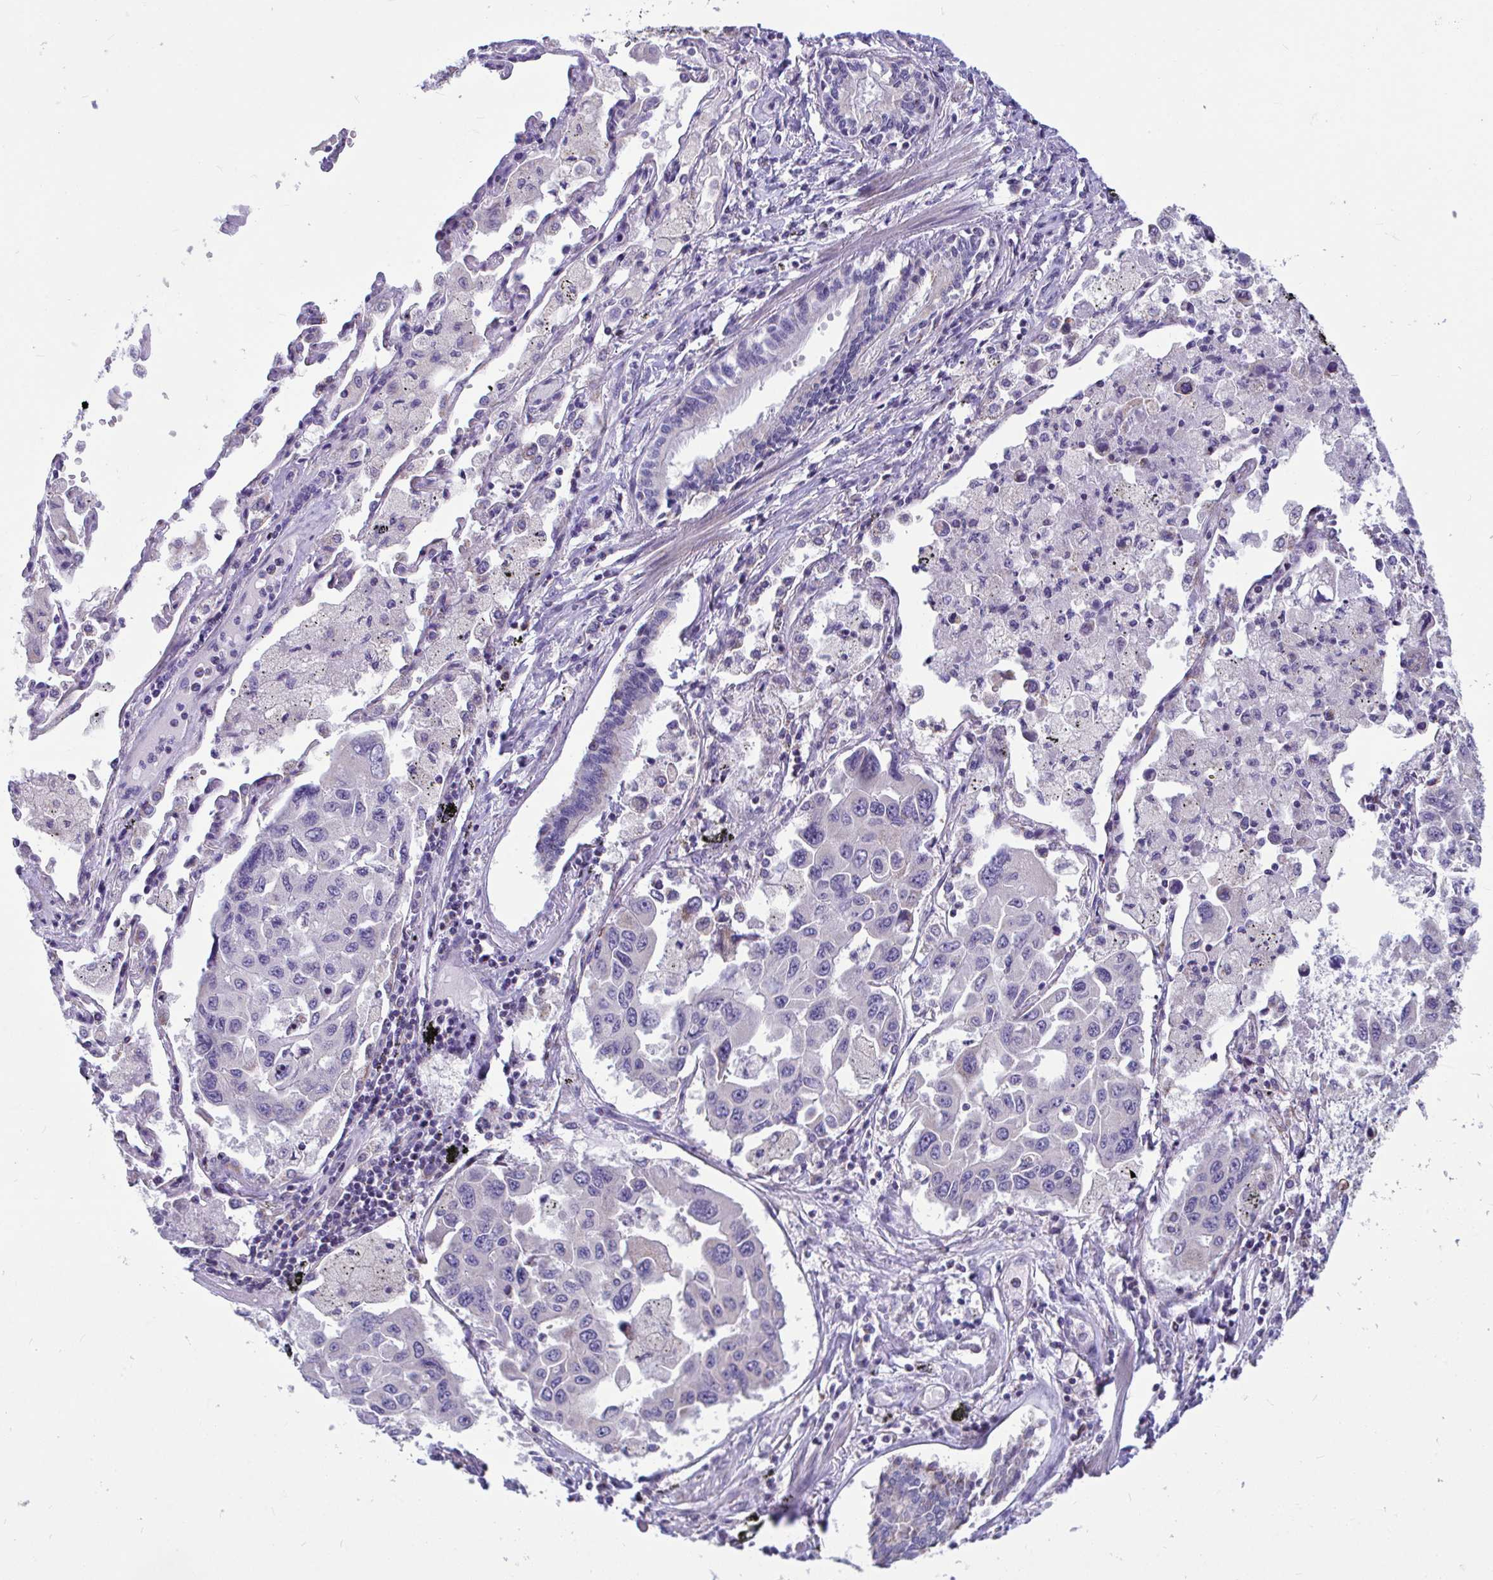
{"staining": {"intensity": "negative", "quantity": "none", "location": "none"}, "tissue": "lung cancer", "cell_type": "Tumor cells", "image_type": "cancer", "snomed": [{"axis": "morphology", "description": "Adenocarcinoma, NOS"}, {"axis": "topography", "description": "Lung"}], "caption": "A high-resolution photomicrograph shows immunohistochemistry (IHC) staining of lung cancer, which shows no significant positivity in tumor cells. (DAB IHC with hematoxylin counter stain).", "gene": "OR13A1", "patient": {"sex": "male", "age": 64}}